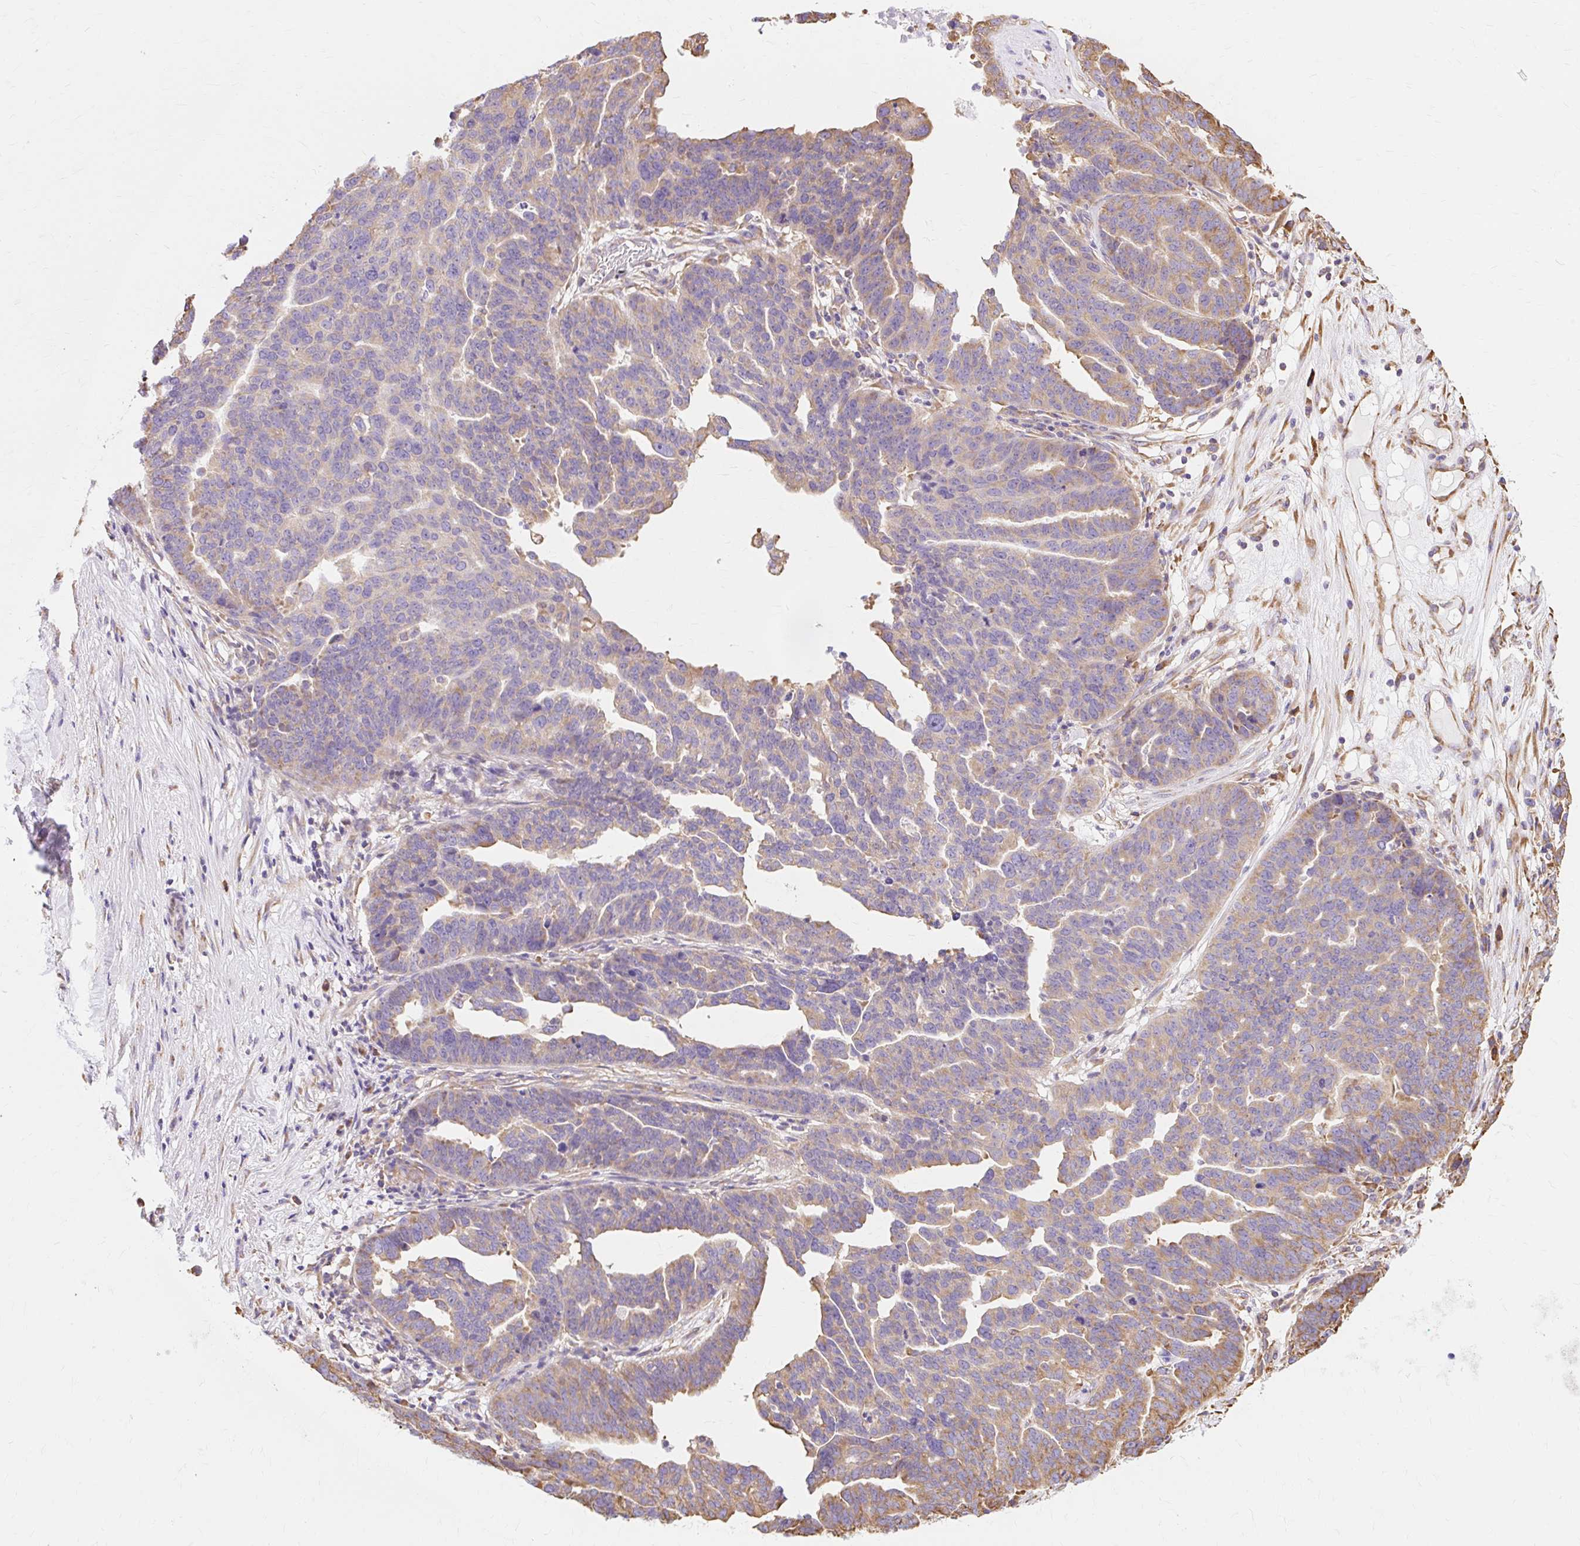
{"staining": {"intensity": "weak", "quantity": "25%-75%", "location": "cytoplasmic/membranous"}, "tissue": "ovarian cancer", "cell_type": "Tumor cells", "image_type": "cancer", "snomed": [{"axis": "morphology", "description": "Cystadenocarcinoma, serous, NOS"}, {"axis": "topography", "description": "Ovary"}], "caption": "Immunohistochemistry micrograph of human ovarian serous cystadenocarcinoma stained for a protein (brown), which demonstrates low levels of weak cytoplasmic/membranous expression in approximately 25%-75% of tumor cells.", "gene": "RPS17", "patient": {"sex": "female", "age": 59}}